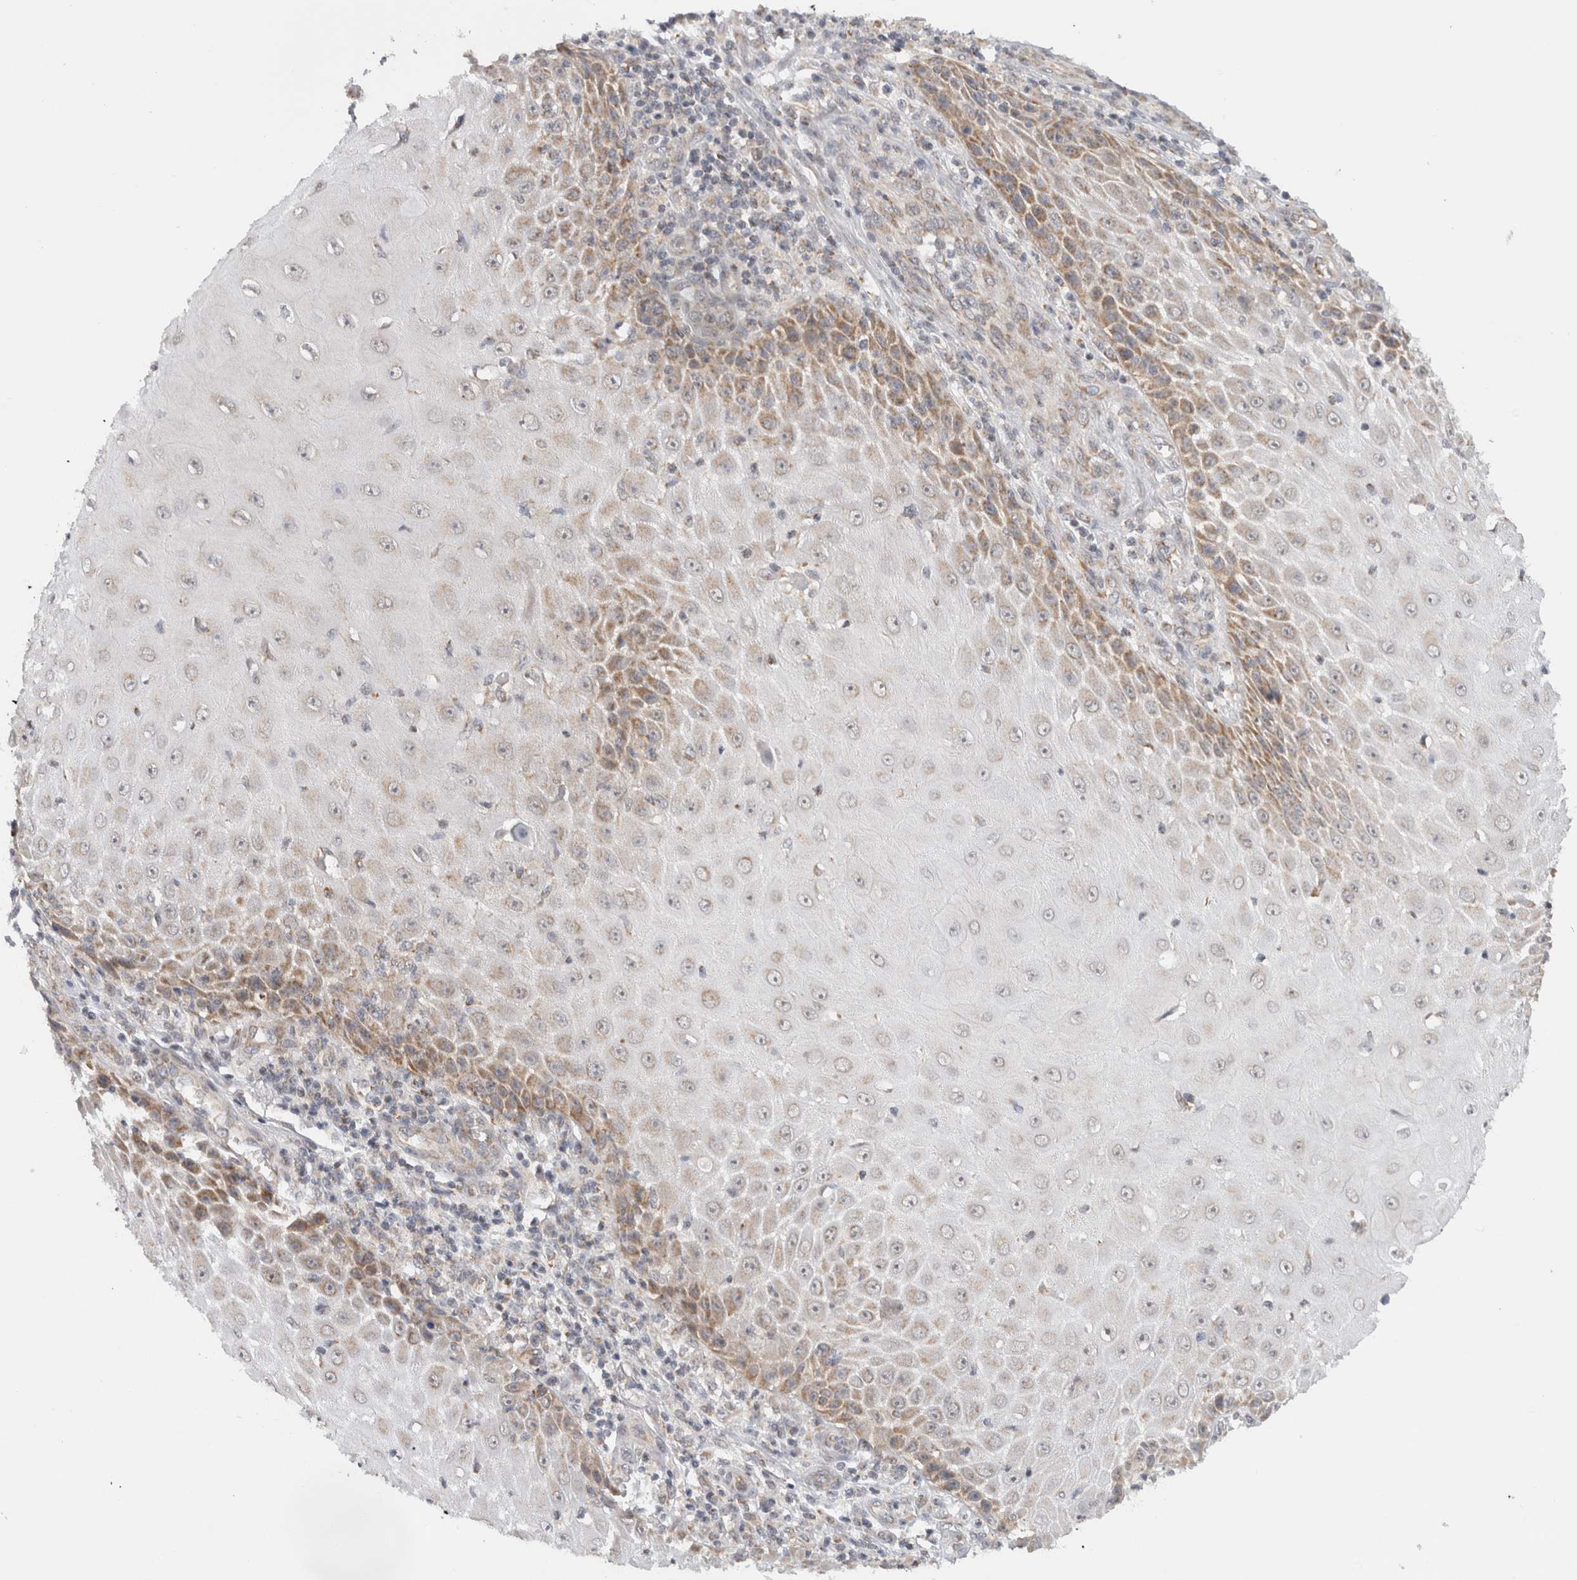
{"staining": {"intensity": "moderate", "quantity": "<25%", "location": "cytoplasmic/membranous"}, "tissue": "skin cancer", "cell_type": "Tumor cells", "image_type": "cancer", "snomed": [{"axis": "morphology", "description": "Squamous cell carcinoma, NOS"}, {"axis": "topography", "description": "Skin"}], "caption": "Skin squamous cell carcinoma tissue demonstrates moderate cytoplasmic/membranous staining in approximately <25% of tumor cells", "gene": "CMC2", "patient": {"sex": "female", "age": 73}}